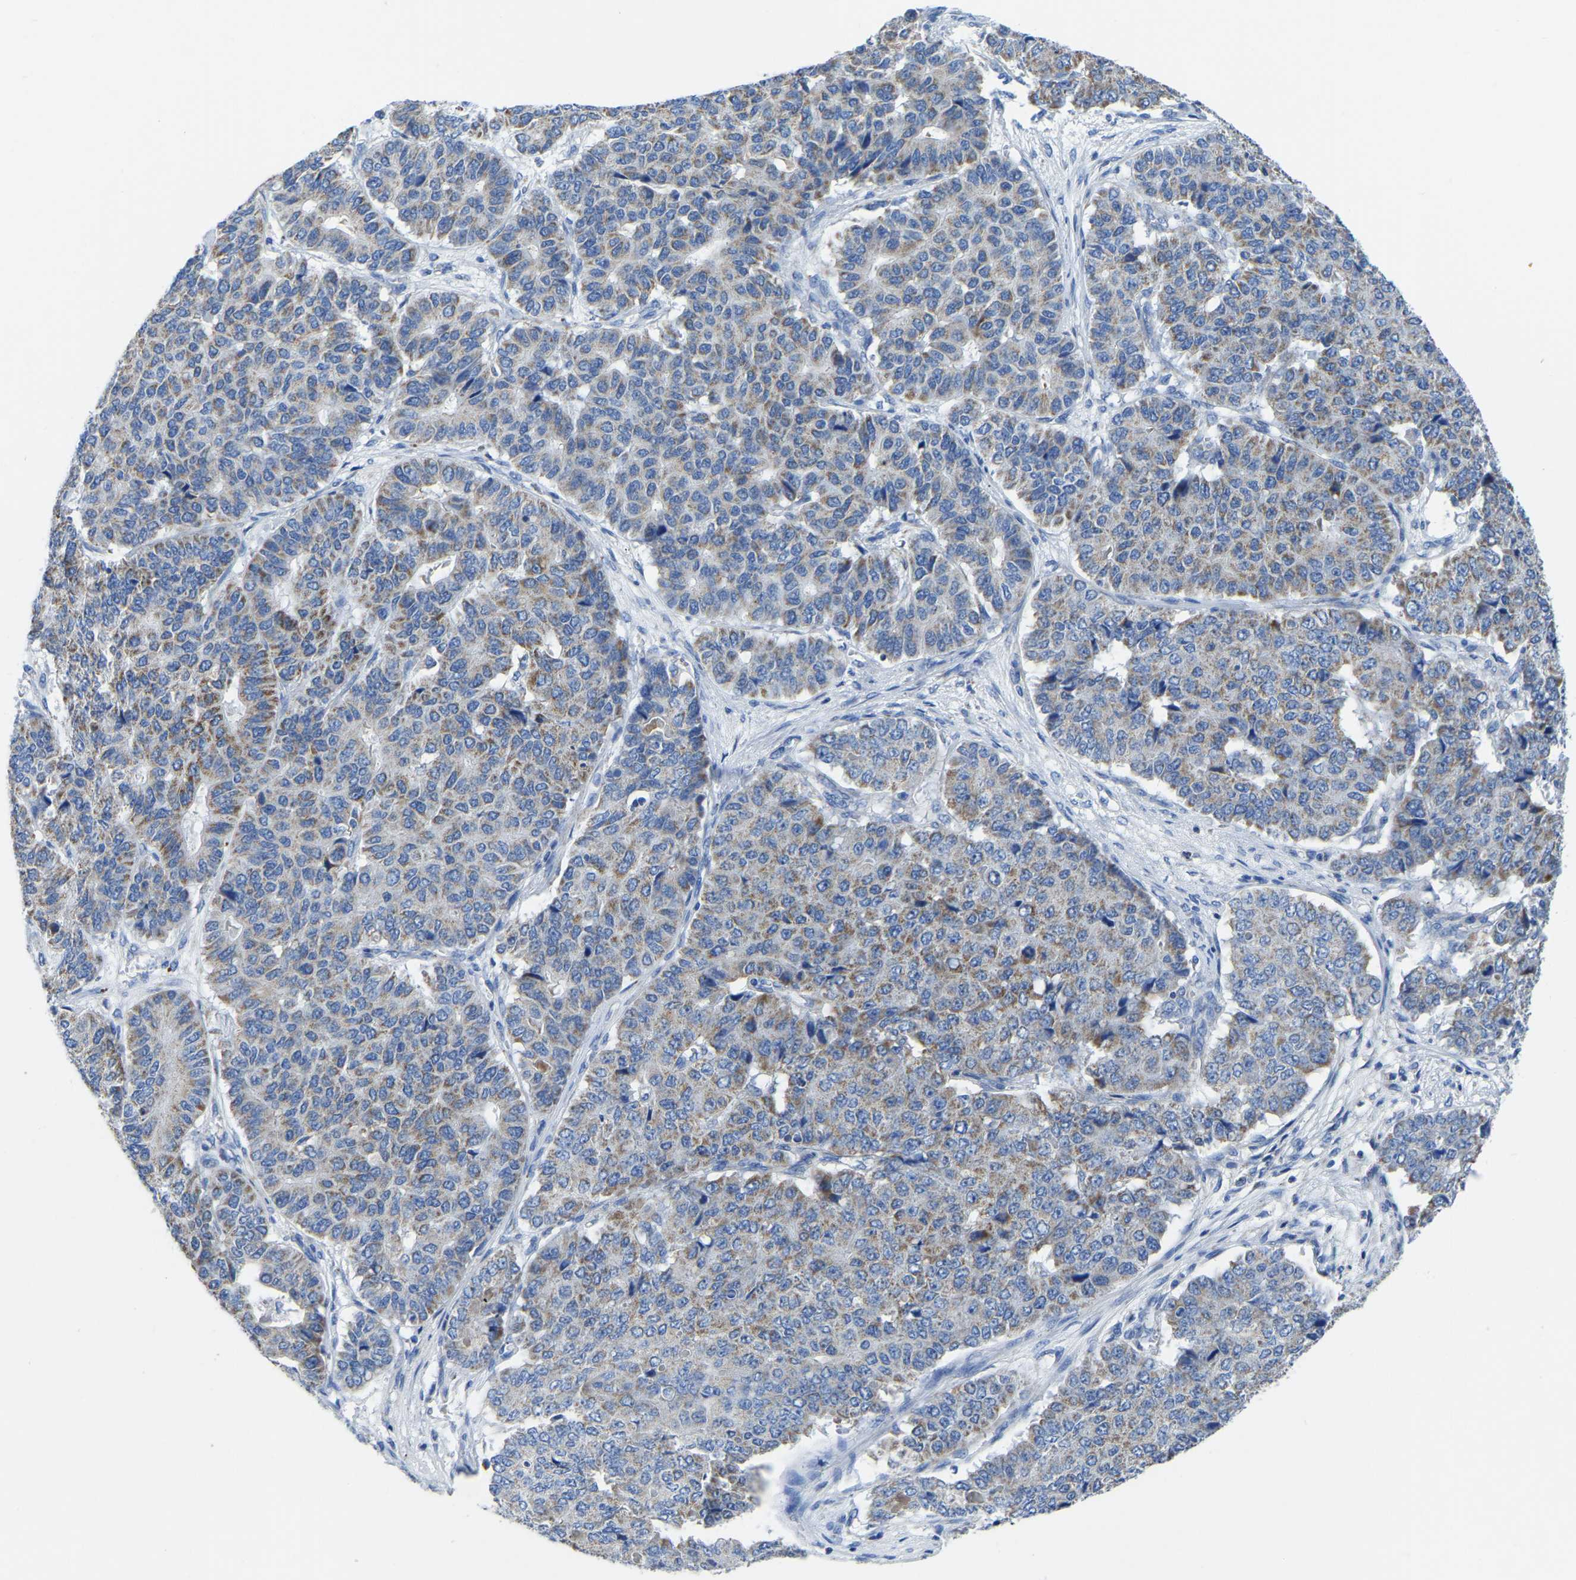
{"staining": {"intensity": "moderate", "quantity": "25%-75%", "location": "cytoplasmic/membranous"}, "tissue": "pancreatic cancer", "cell_type": "Tumor cells", "image_type": "cancer", "snomed": [{"axis": "morphology", "description": "Adenocarcinoma, NOS"}, {"axis": "topography", "description": "Pancreas"}], "caption": "Immunohistochemistry of pancreatic cancer (adenocarcinoma) shows medium levels of moderate cytoplasmic/membranous positivity in about 25%-75% of tumor cells.", "gene": "ETFA", "patient": {"sex": "male", "age": 50}}